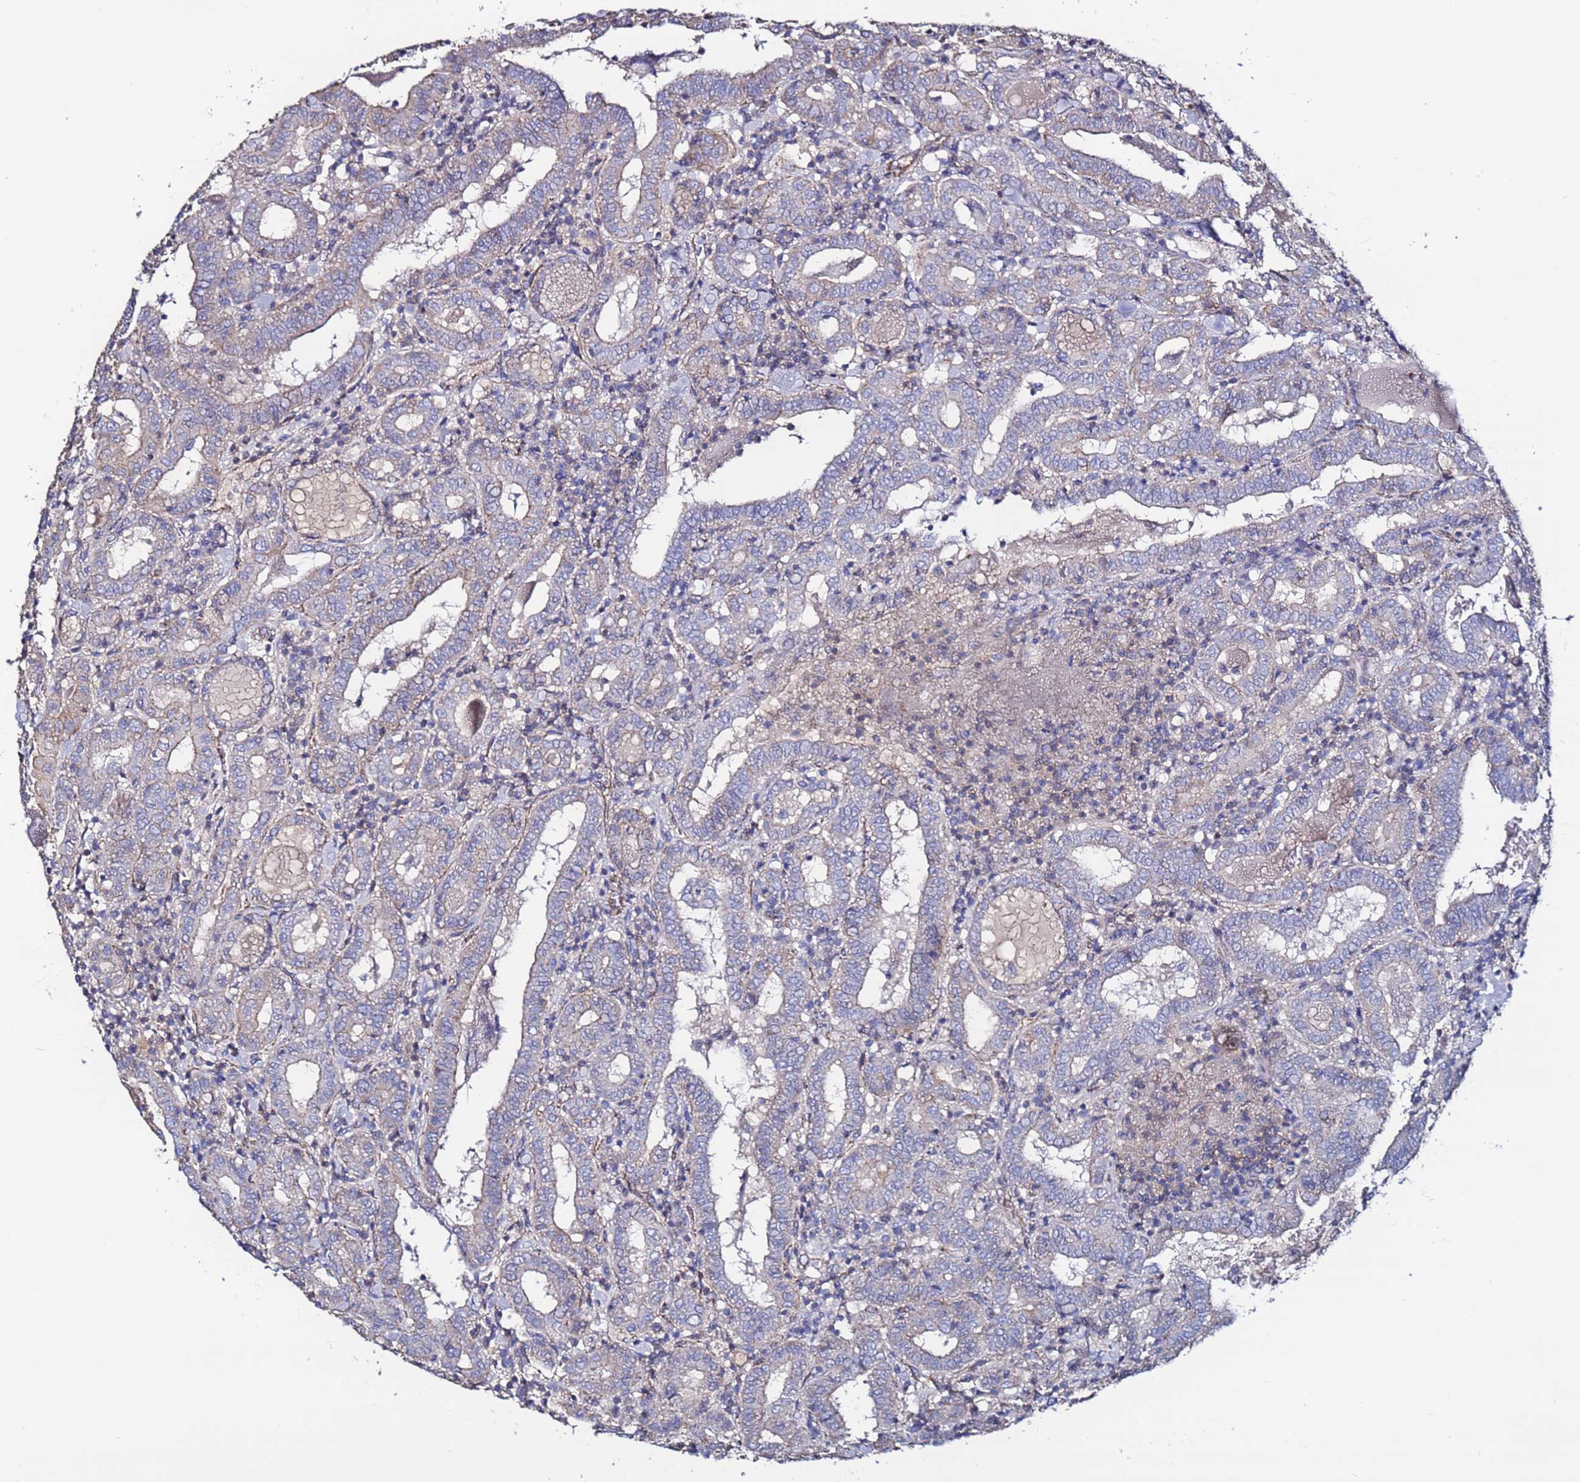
{"staining": {"intensity": "negative", "quantity": "none", "location": "none"}, "tissue": "thyroid cancer", "cell_type": "Tumor cells", "image_type": "cancer", "snomed": [{"axis": "morphology", "description": "Papillary adenocarcinoma, NOS"}, {"axis": "topography", "description": "Thyroid gland"}], "caption": "IHC image of neoplastic tissue: human thyroid papillary adenocarcinoma stained with DAB exhibits no significant protein expression in tumor cells.", "gene": "TENM3", "patient": {"sex": "female", "age": 72}}